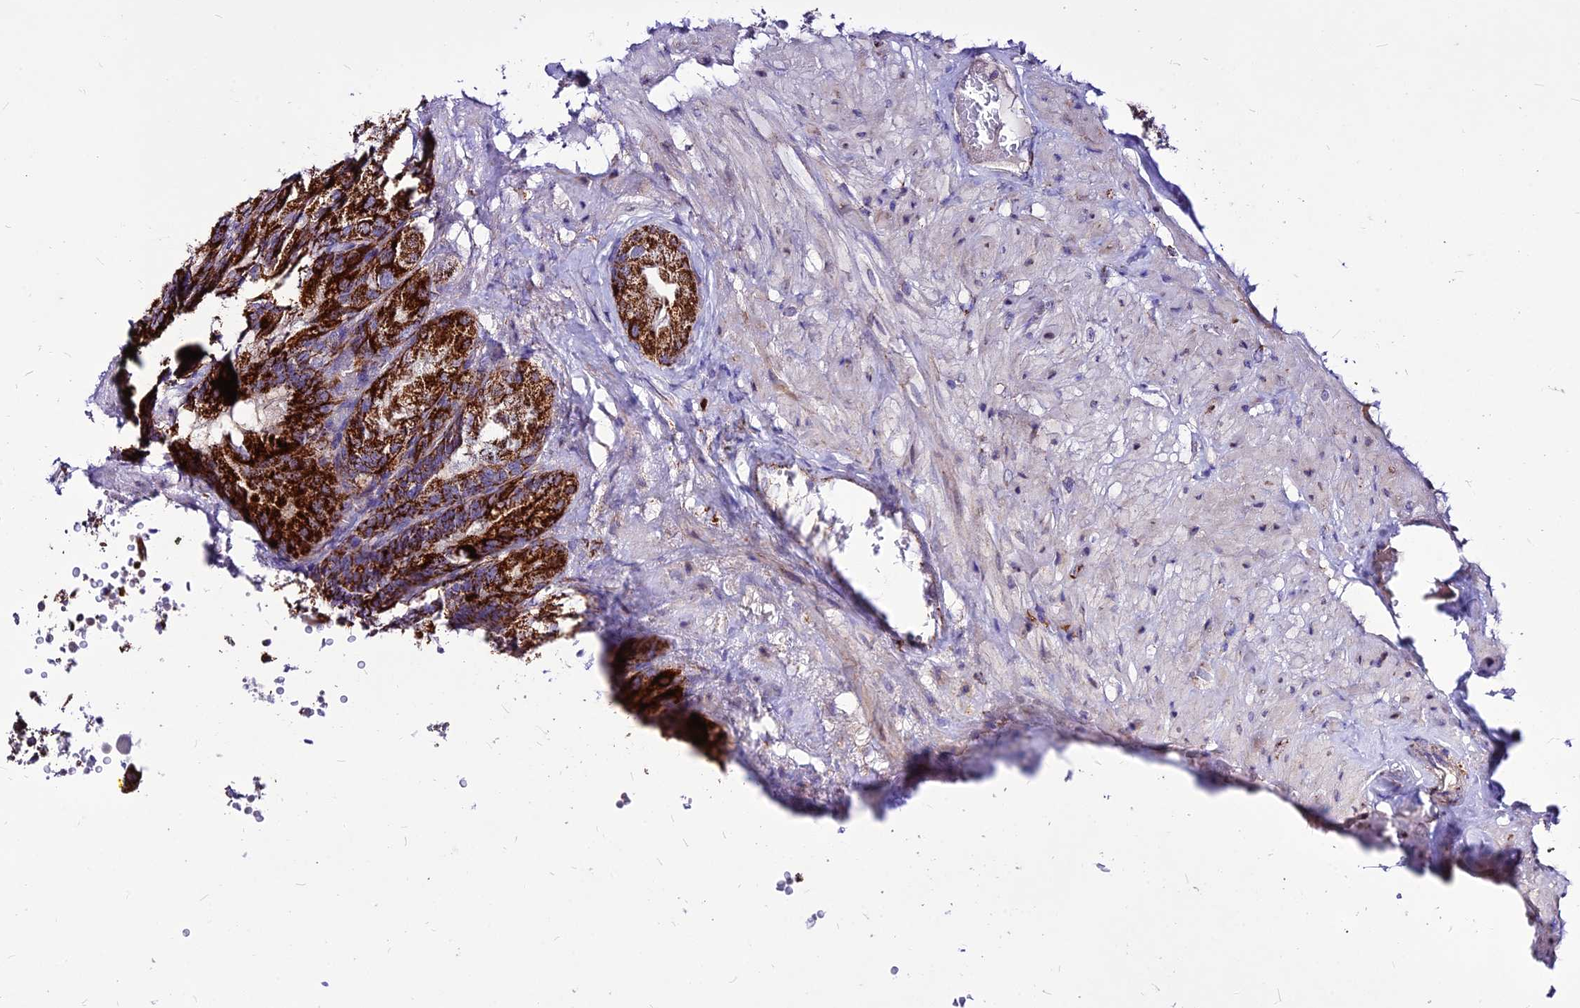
{"staining": {"intensity": "strong", "quantity": ">75%", "location": "cytoplasmic/membranous"}, "tissue": "seminal vesicle", "cell_type": "Glandular cells", "image_type": "normal", "snomed": [{"axis": "morphology", "description": "Normal tissue, NOS"}, {"axis": "topography", "description": "Seminal veicle"}, {"axis": "topography", "description": "Peripheral nerve tissue"}], "caption": "IHC of benign human seminal vesicle shows high levels of strong cytoplasmic/membranous staining in about >75% of glandular cells.", "gene": "ECI1", "patient": {"sex": "male", "age": 63}}